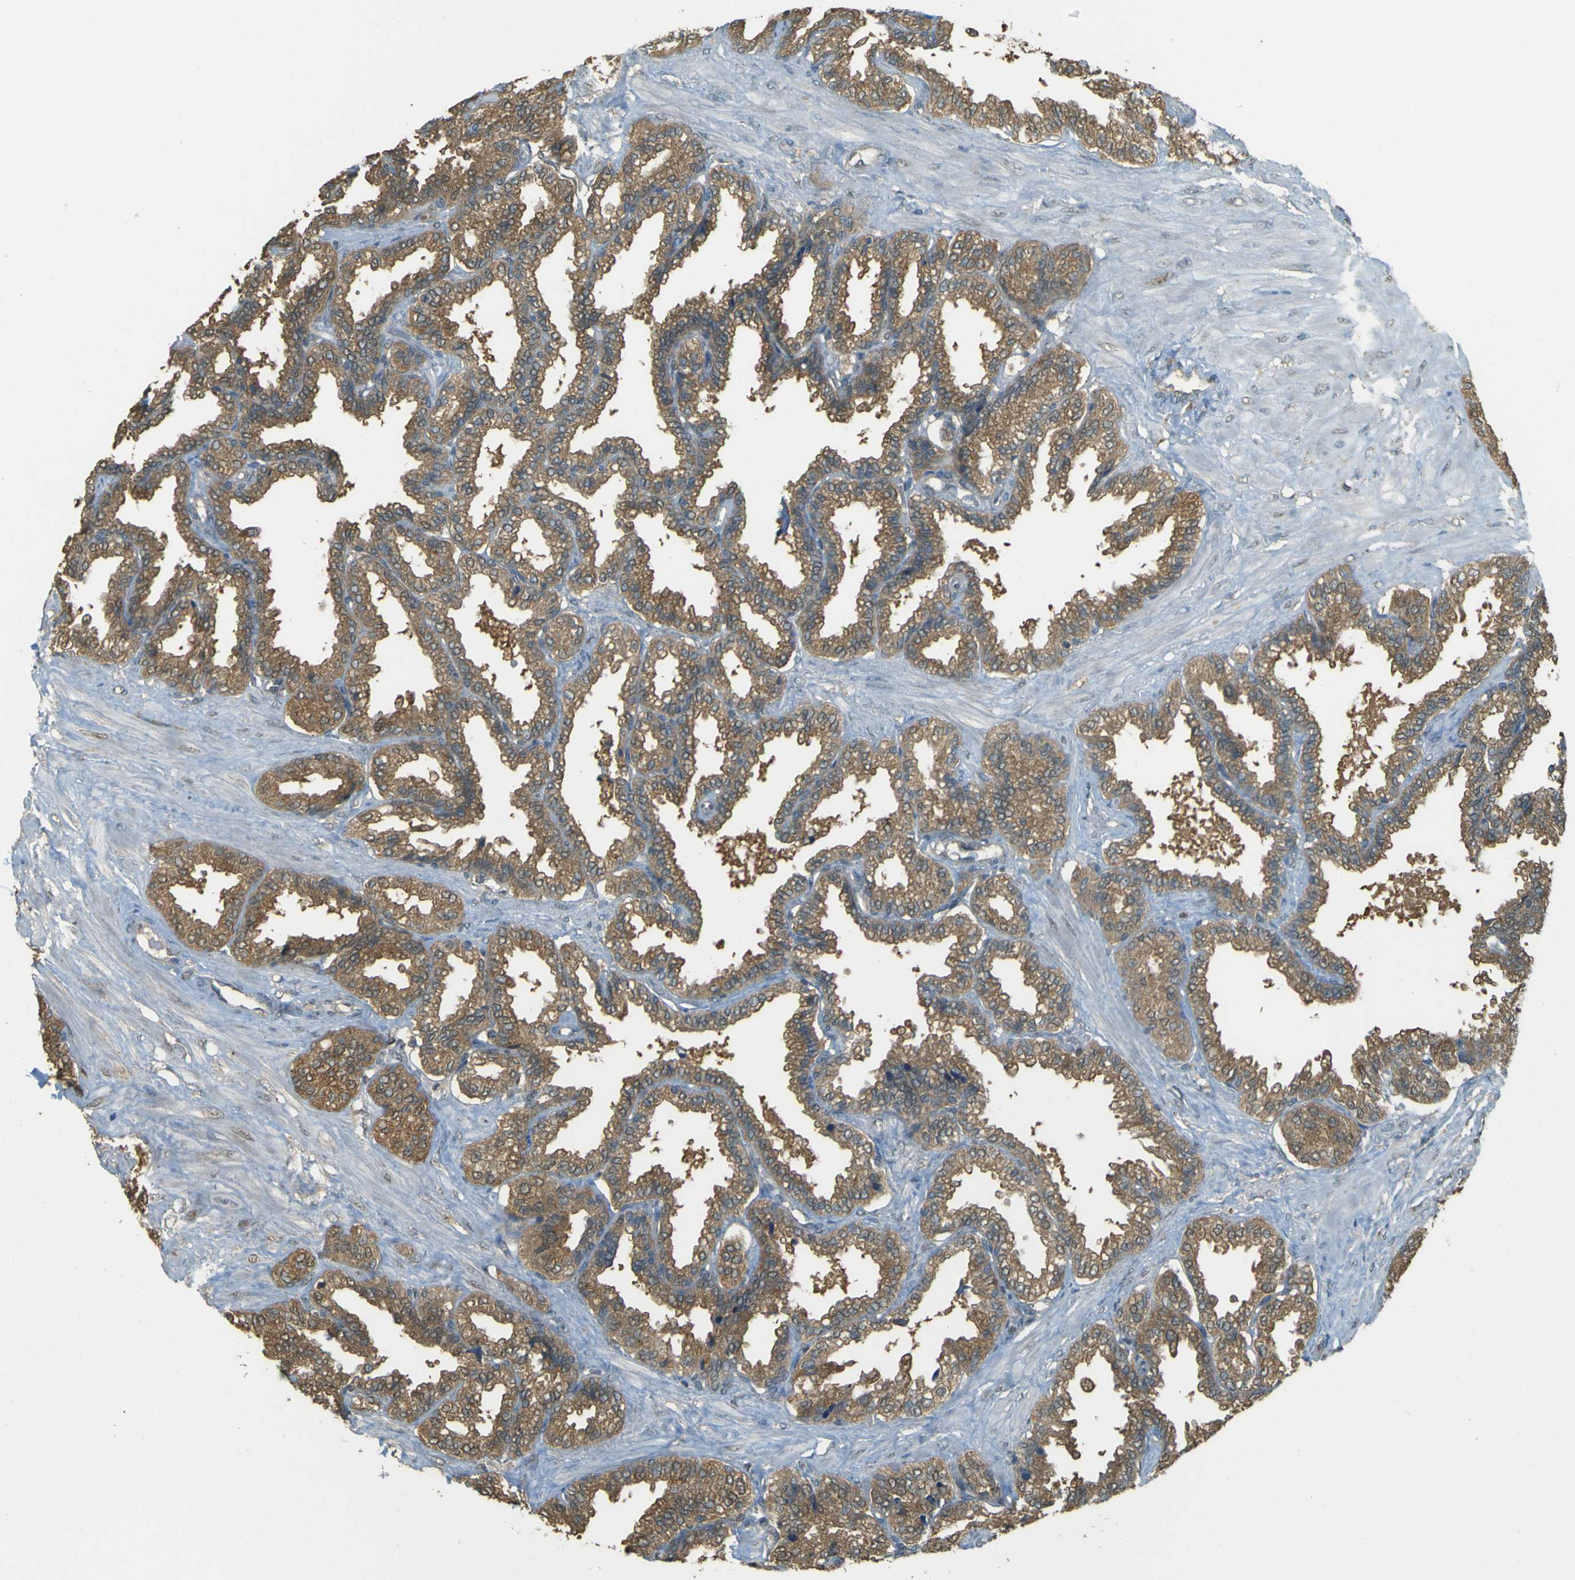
{"staining": {"intensity": "strong", "quantity": ">75%", "location": "cytoplasmic/membranous"}, "tissue": "seminal vesicle", "cell_type": "Glandular cells", "image_type": "normal", "snomed": [{"axis": "morphology", "description": "Normal tissue, NOS"}, {"axis": "topography", "description": "Seminal veicle"}], "caption": "Immunohistochemical staining of benign seminal vesicle reveals strong cytoplasmic/membranous protein positivity in approximately >75% of glandular cells. (Stains: DAB in brown, nuclei in blue, Microscopy: brightfield microscopy at high magnification).", "gene": "GOLGA1", "patient": {"sex": "male", "age": 46}}